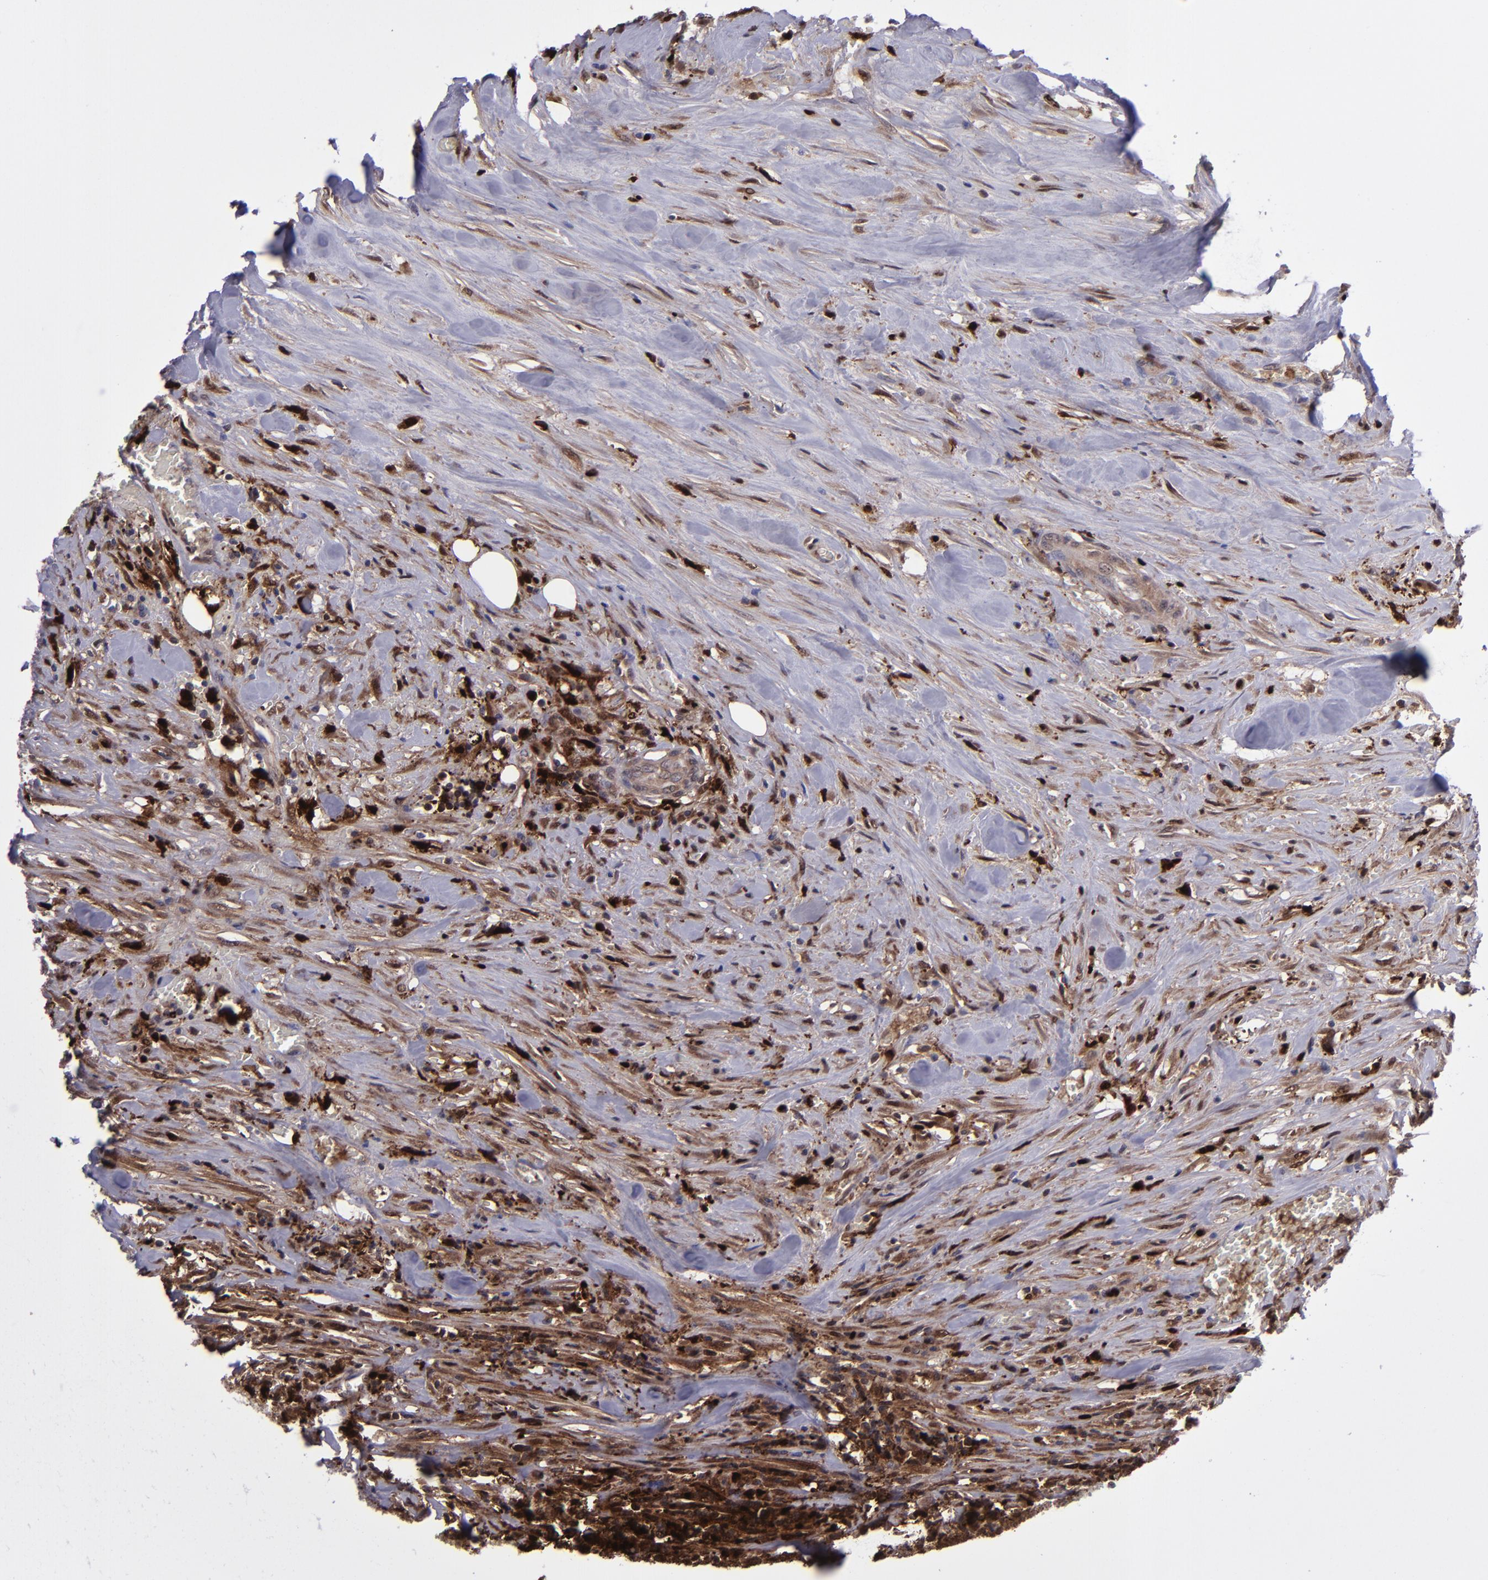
{"staining": {"intensity": "strong", "quantity": ">75%", "location": "cytoplasmic/membranous,nuclear"}, "tissue": "urothelial cancer", "cell_type": "Tumor cells", "image_type": "cancer", "snomed": [{"axis": "morphology", "description": "Urothelial carcinoma, High grade"}, {"axis": "topography", "description": "Urinary bladder"}], "caption": "Tumor cells show high levels of strong cytoplasmic/membranous and nuclear positivity in approximately >75% of cells in urothelial cancer.", "gene": "TYMP", "patient": {"sex": "male", "age": 74}}